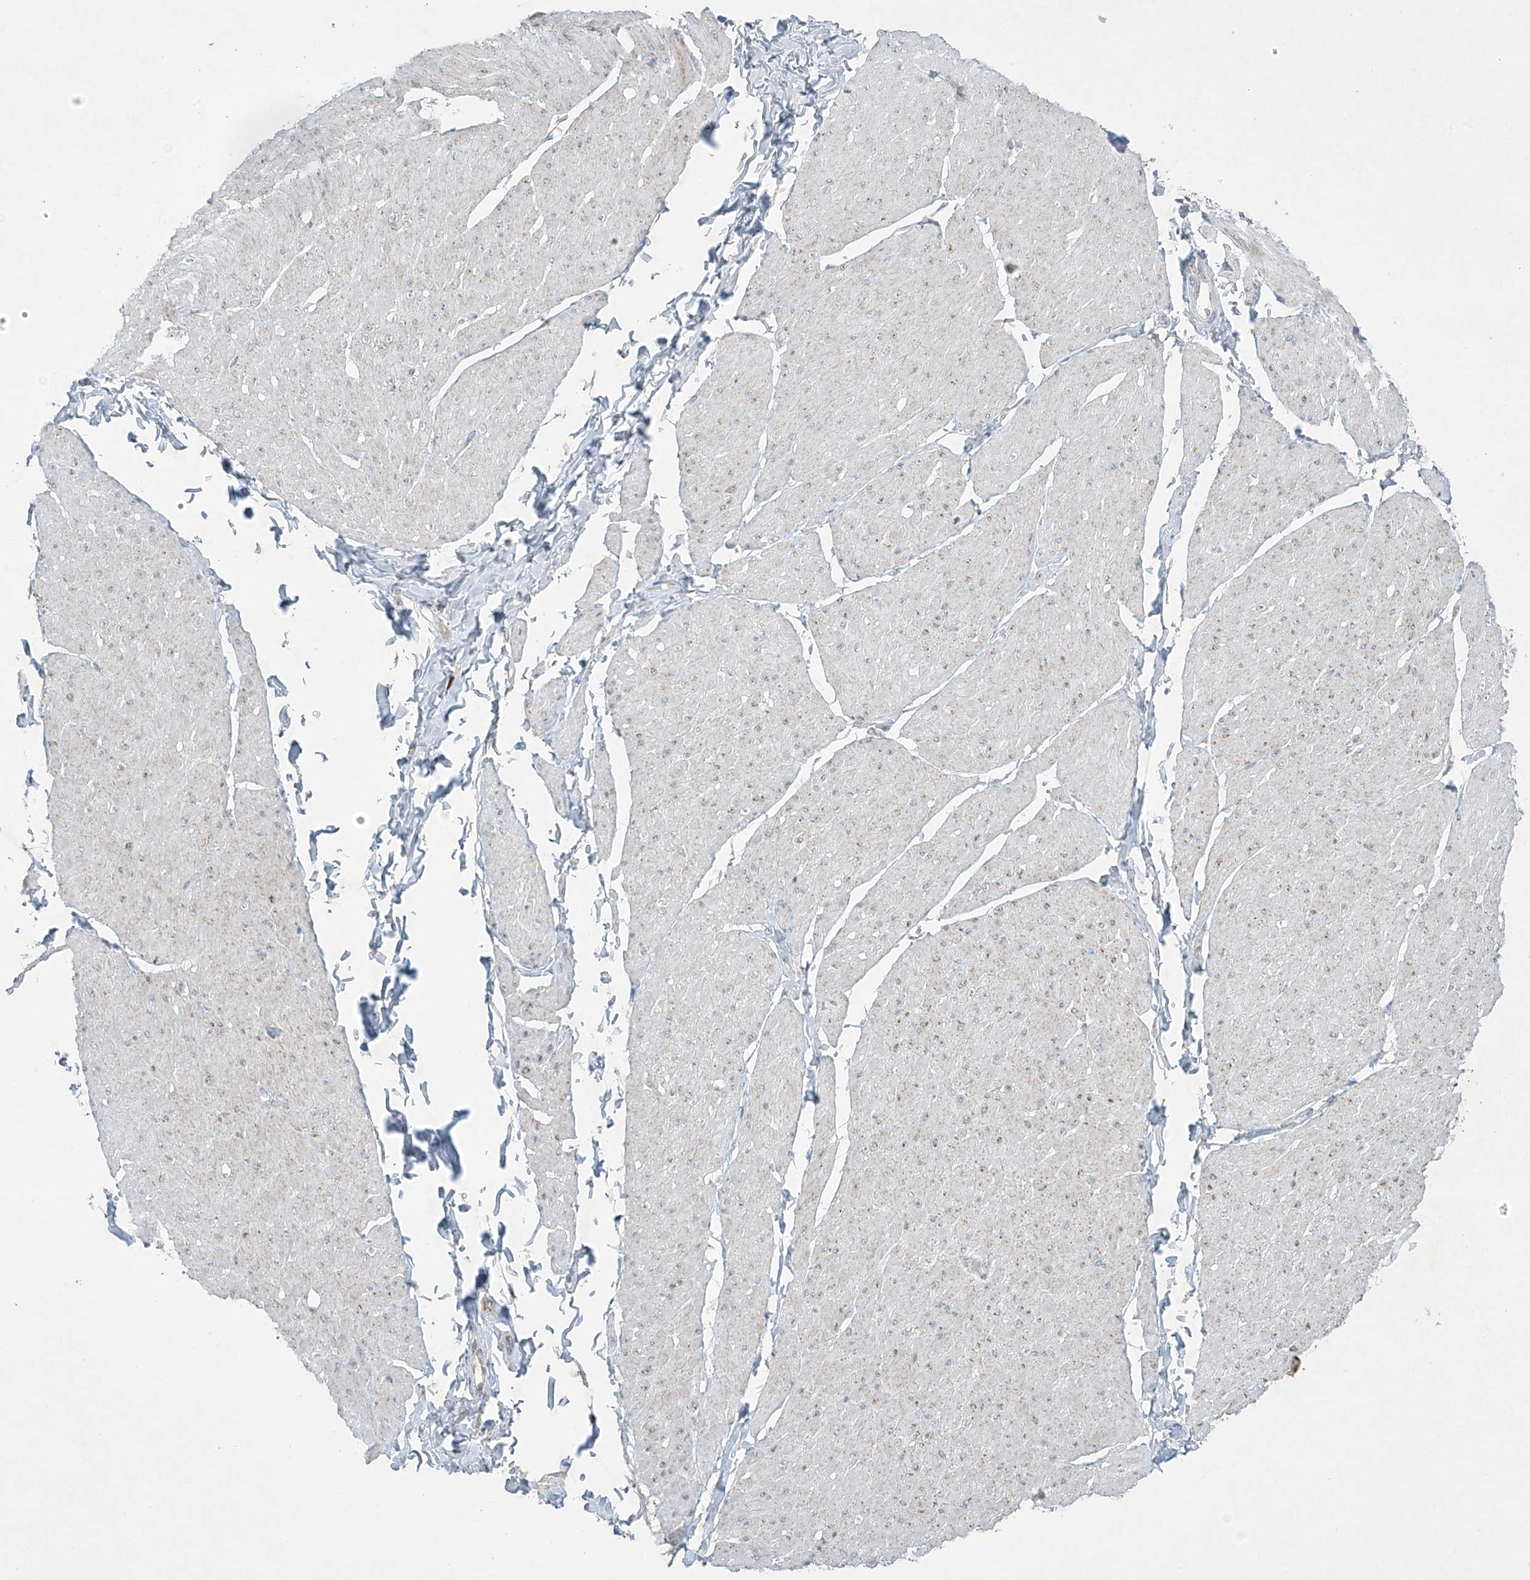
{"staining": {"intensity": "negative", "quantity": "none", "location": "none"}, "tissue": "smooth muscle", "cell_type": "Smooth muscle cells", "image_type": "normal", "snomed": [{"axis": "morphology", "description": "Urothelial carcinoma, High grade"}, {"axis": "topography", "description": "Urinary bladder"}], "caption": "Immunohistochemical staining of benign human smooth muscle demonstrates no significant staining in smooth muscle cells.", "gene": "SMDT1", "patient": {"sex": "male", "age": 46}}